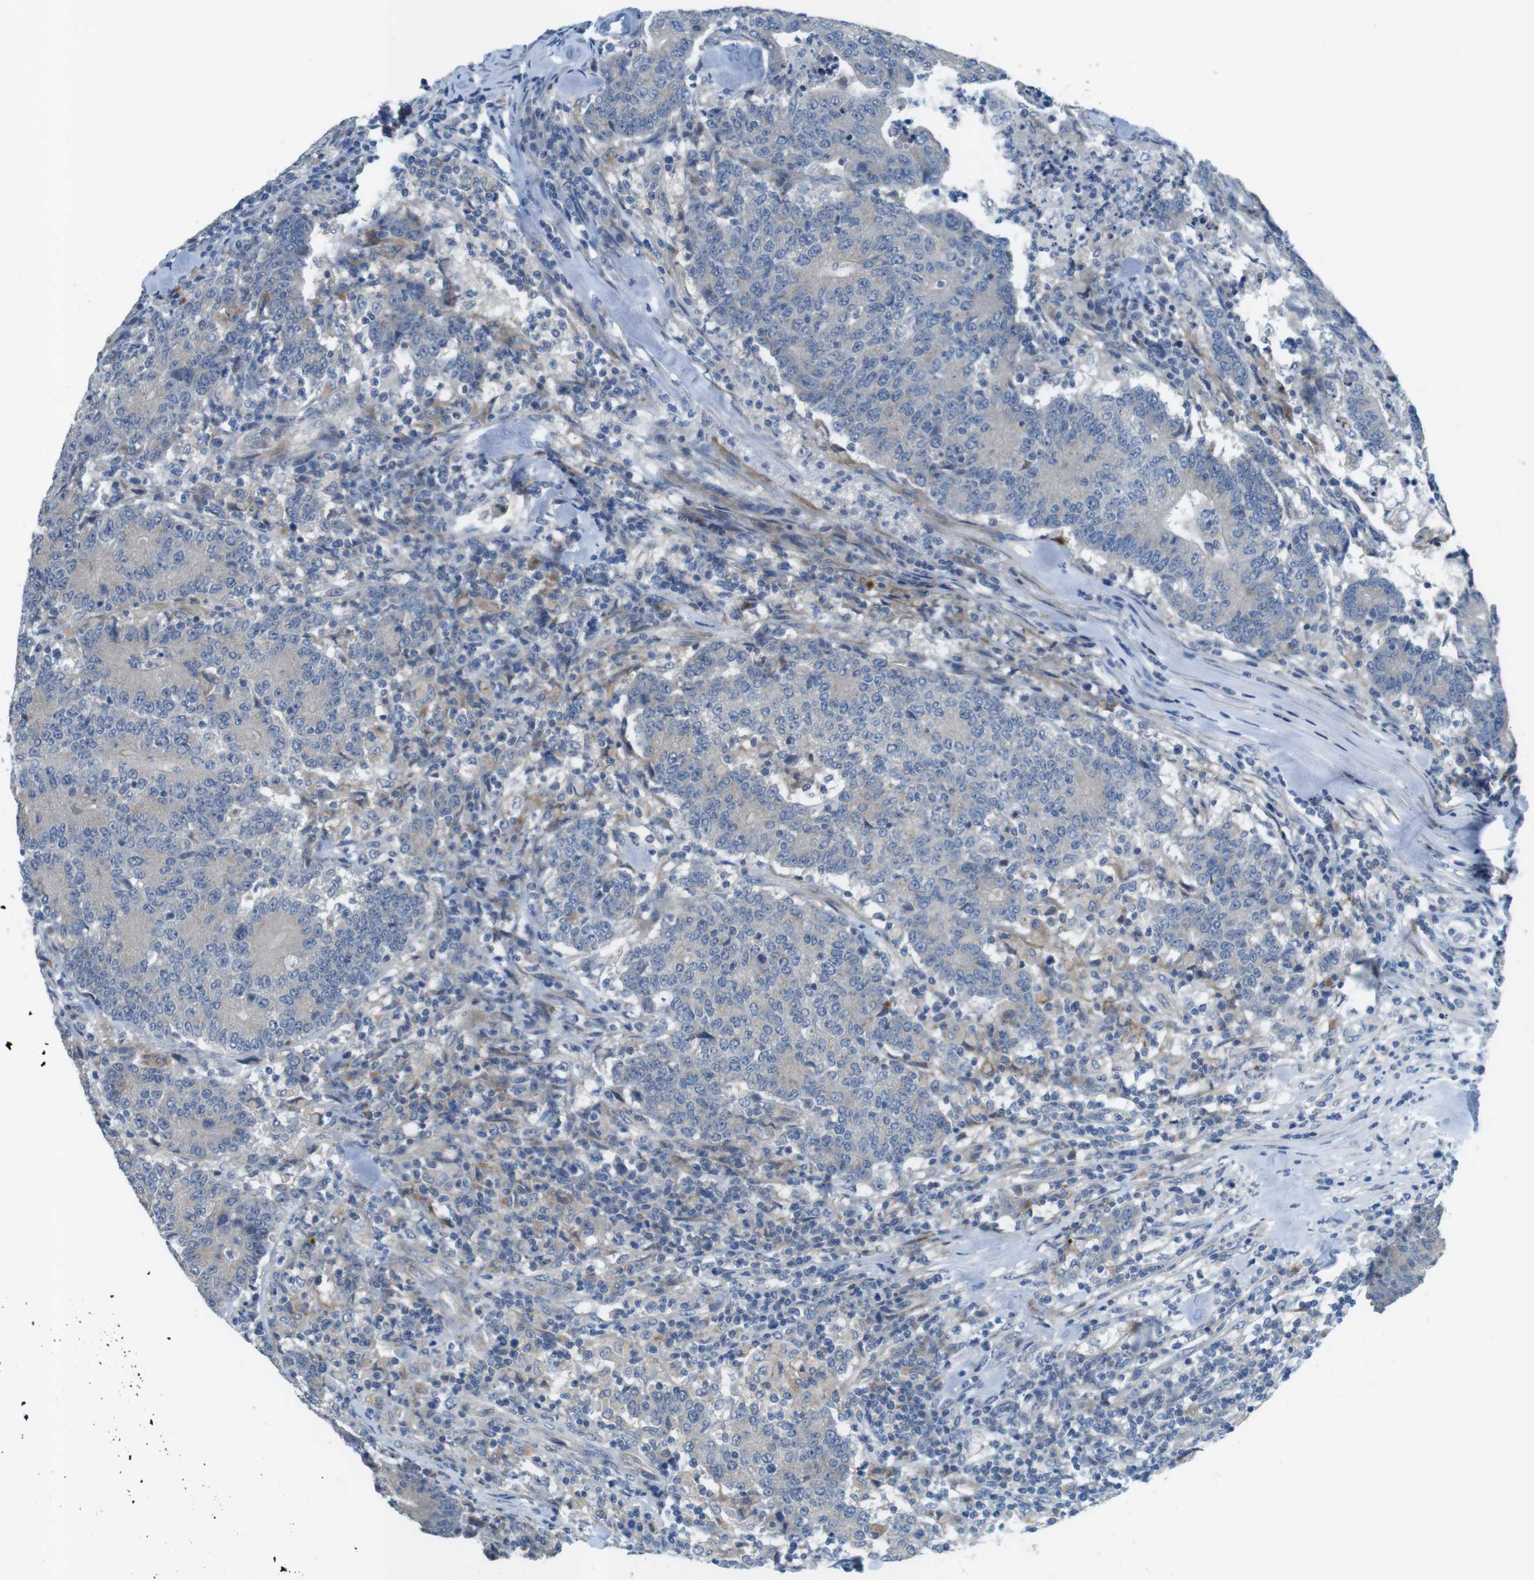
{"staining": {"intensity": "negative", "quantity": "none", "location": "none"}, "tissue": "colorectal cancer", "cell_type": "Tumor cells", "image_type": "cancer", "snomed": [{"axis": "morphology", "description": "Normal tissue, NOS"}, {"axis": "morphology", "description": "Adenocarcinoma, NOS"}, {"axis": "topography", "description": "Colon"}], "caption": "DAB immunohistochemical staining of human colorectal cancer displays no significant staining in tumor cells.", "gene": "TYW1", "patient": {"sex": "female", "age": 75}}